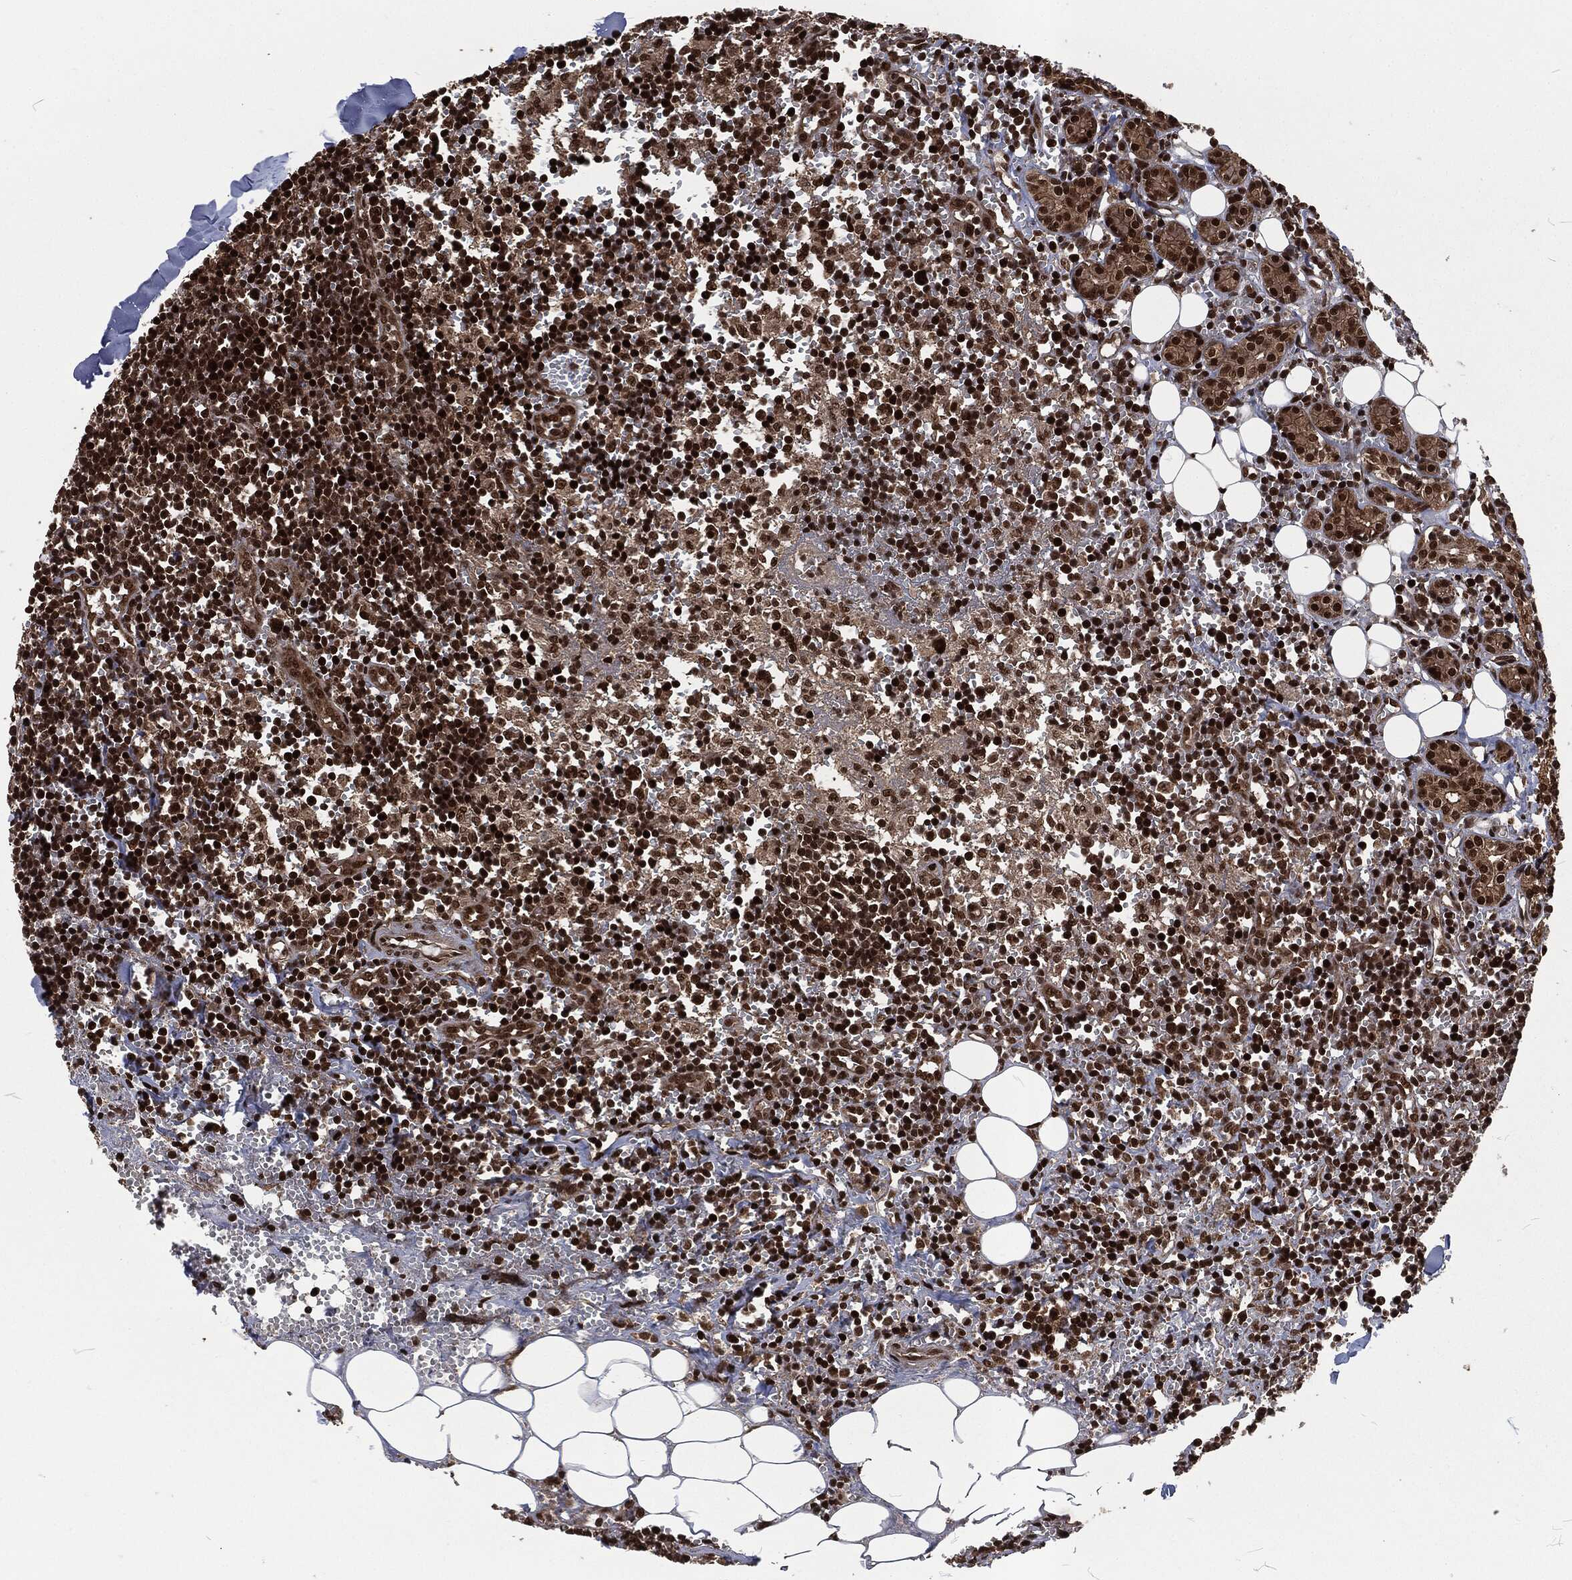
{"staining": {"intensity": "strong", "quantity": ">75%", "location": "nuclear"}, "tissue": "lymph node", "cell_type": "Non-germinal center cells", "image_type": "normal", "snomed": [{"axis": "morphology", "description": "Normal tissue, NOS"}, {"axis": "topography", "description": "Lymph node"}, {"axis": "topography", "description": "Salivary gland"}], "caption": "Protein staining demonstrates strong nuclear staining in approximately >75% of non-germinal center cells in unremarkable lymph node.", "gene": "NGRN", "patient": {"sex": "male", "age": 78}}